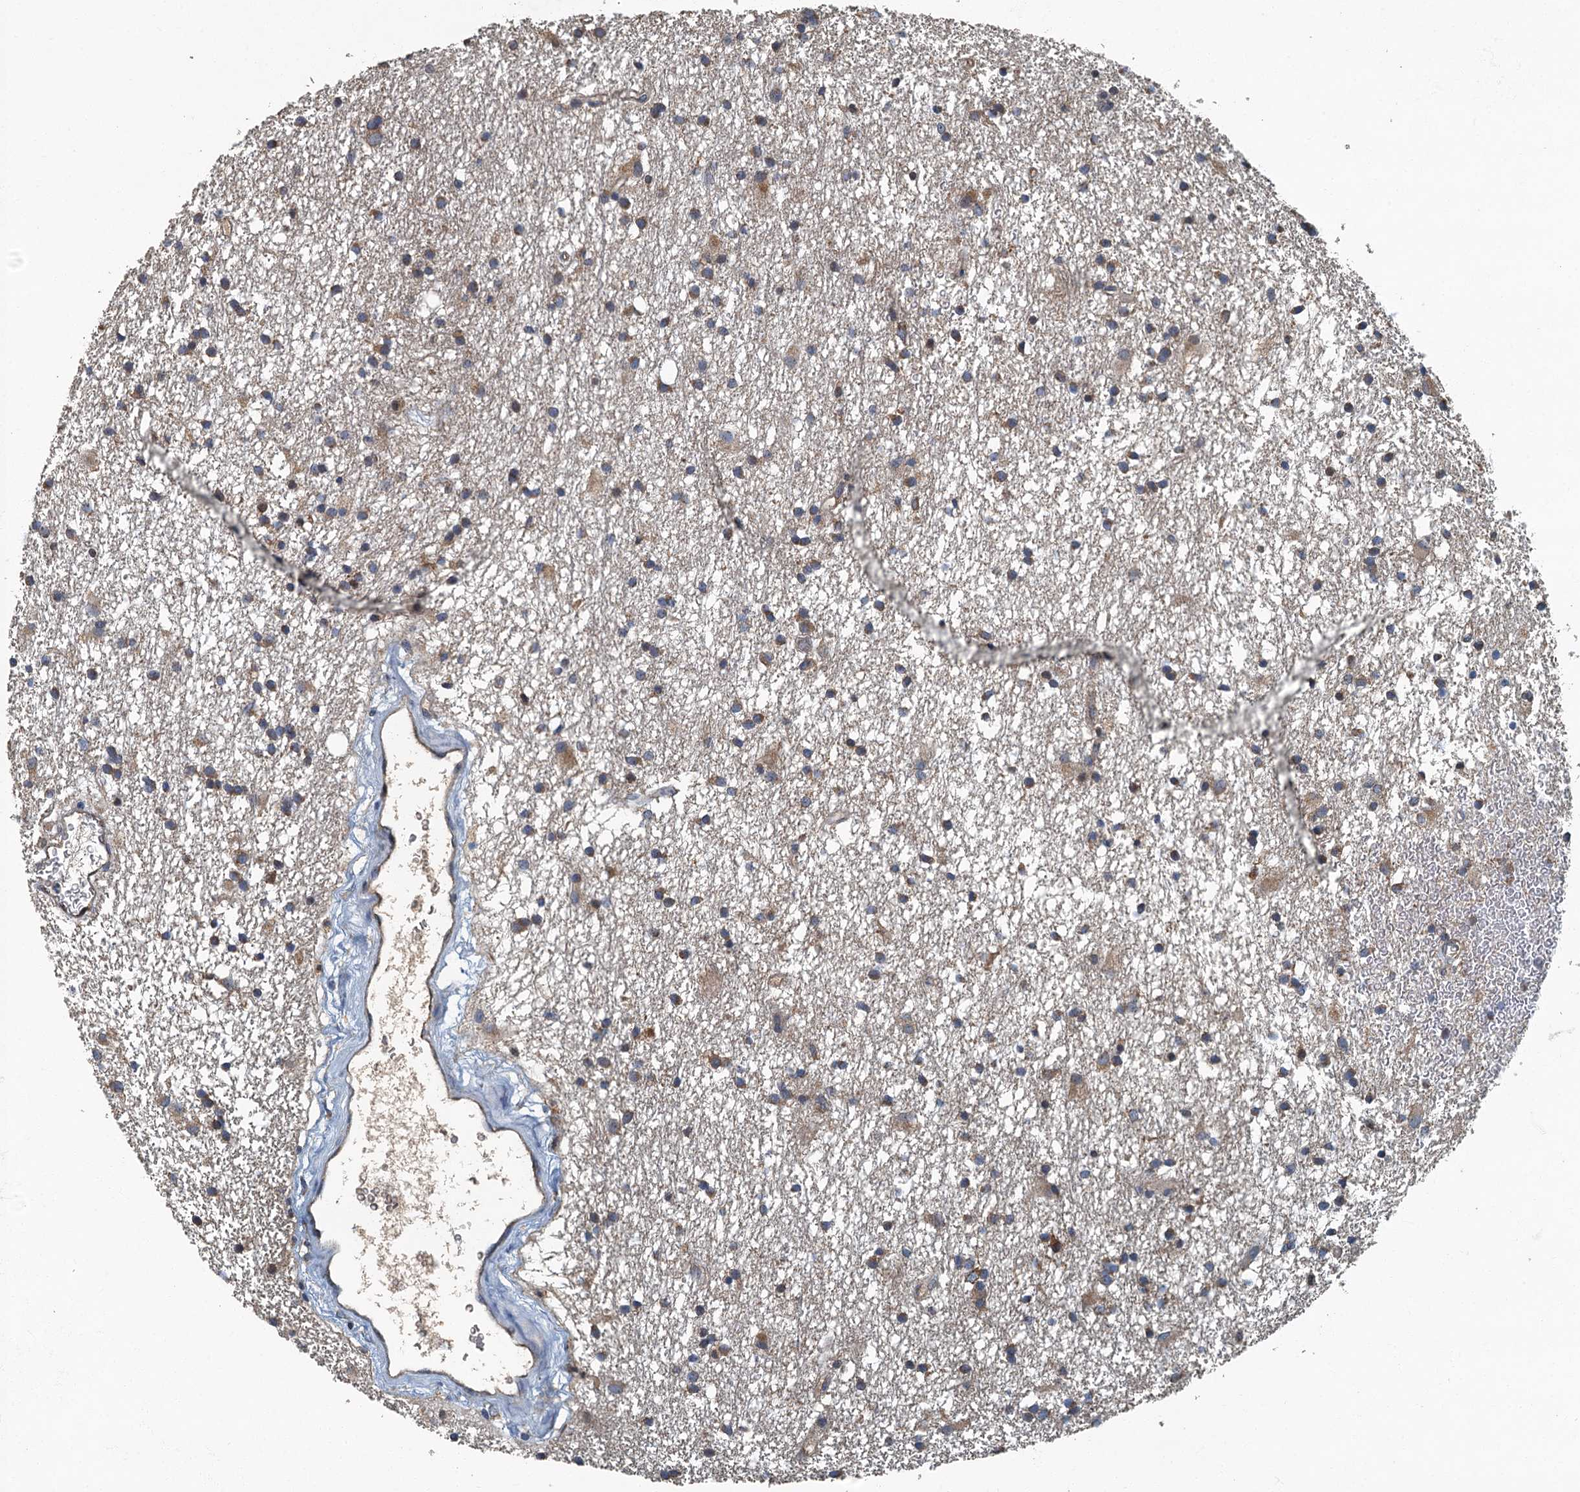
{"staining": {"intensity": "weak", "quantity": "25%-75%", "location": "cytoplasmic/membranous"}, "tissue": "glioma", "cell_type": "Tumor cells", "image_type": "cancer", "snomed": [{"axis": "morphology", "description": "Glioma, malignant, High grade"}, {"axis": "topography", "description": "Brain"}], "caption": "This is an image of immunohistochemistry staining of glioma, which shows weak positivity in the cytoplasmic/membranous of tumor cells.", "gene": "DDX49", "patient": {"sex": "male", "age": 77}}